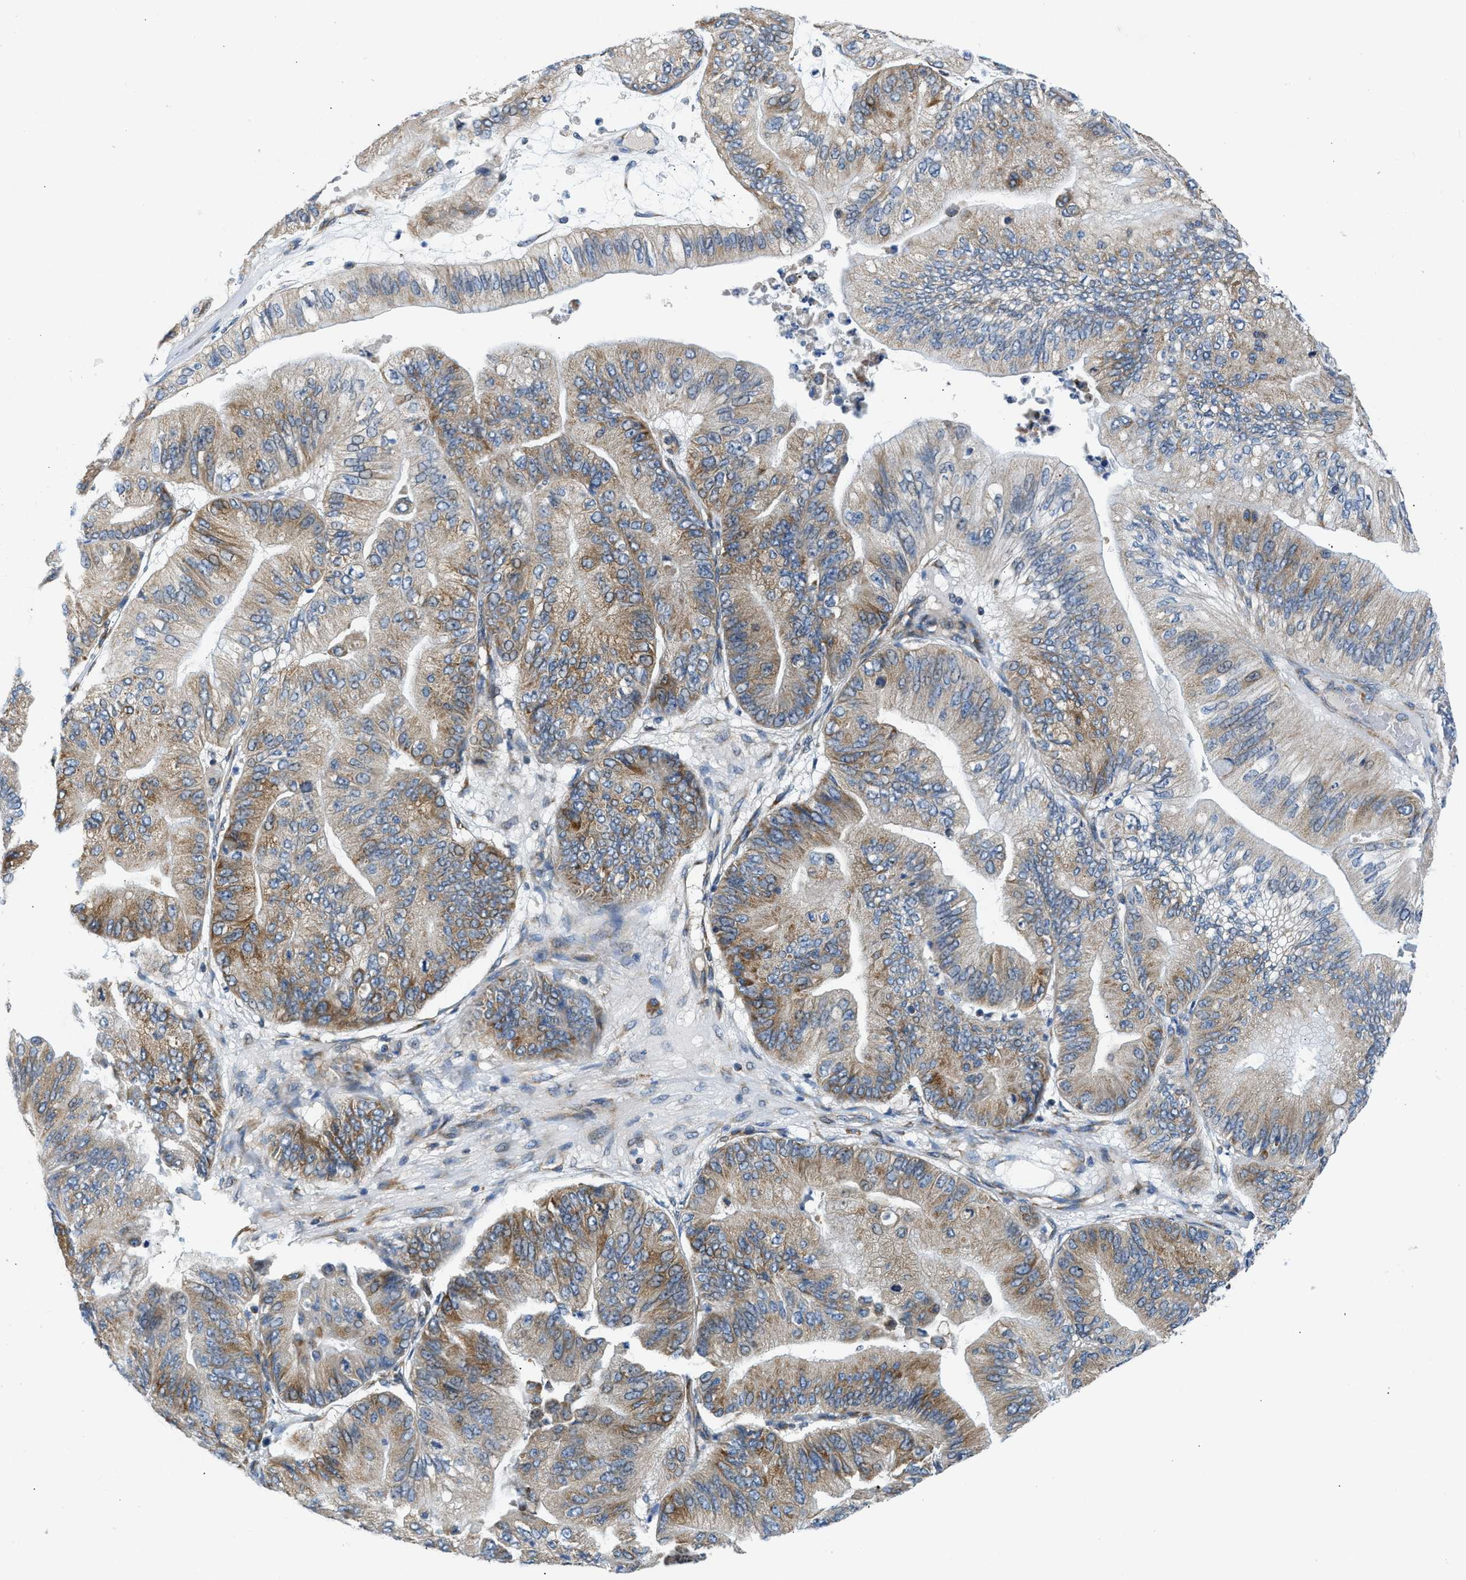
{"staining": {"intensity": "moderate", "quantity": ">75%", "location": "cytoplasmic/membranous"}, "tissue": "ovarian cancer", "cell_type": "Tumor cells", "image_type": "cancer", "snomed": [{"axis": "morphology", "description": "Cystadenocarcinoma, mucinous, NOS"}, {"axis": "topography", "description": "Ovary"}], "caption": "Immunohistochemical staining of human ovarian mucinous cystadenocarcinoma displays medium levels of moderate cytoplasmic/membranous protein positivity in approximately >75% of tumor cells.", "gene": "CAMKK2", "patient": {"sex": "female", "age": 61}}